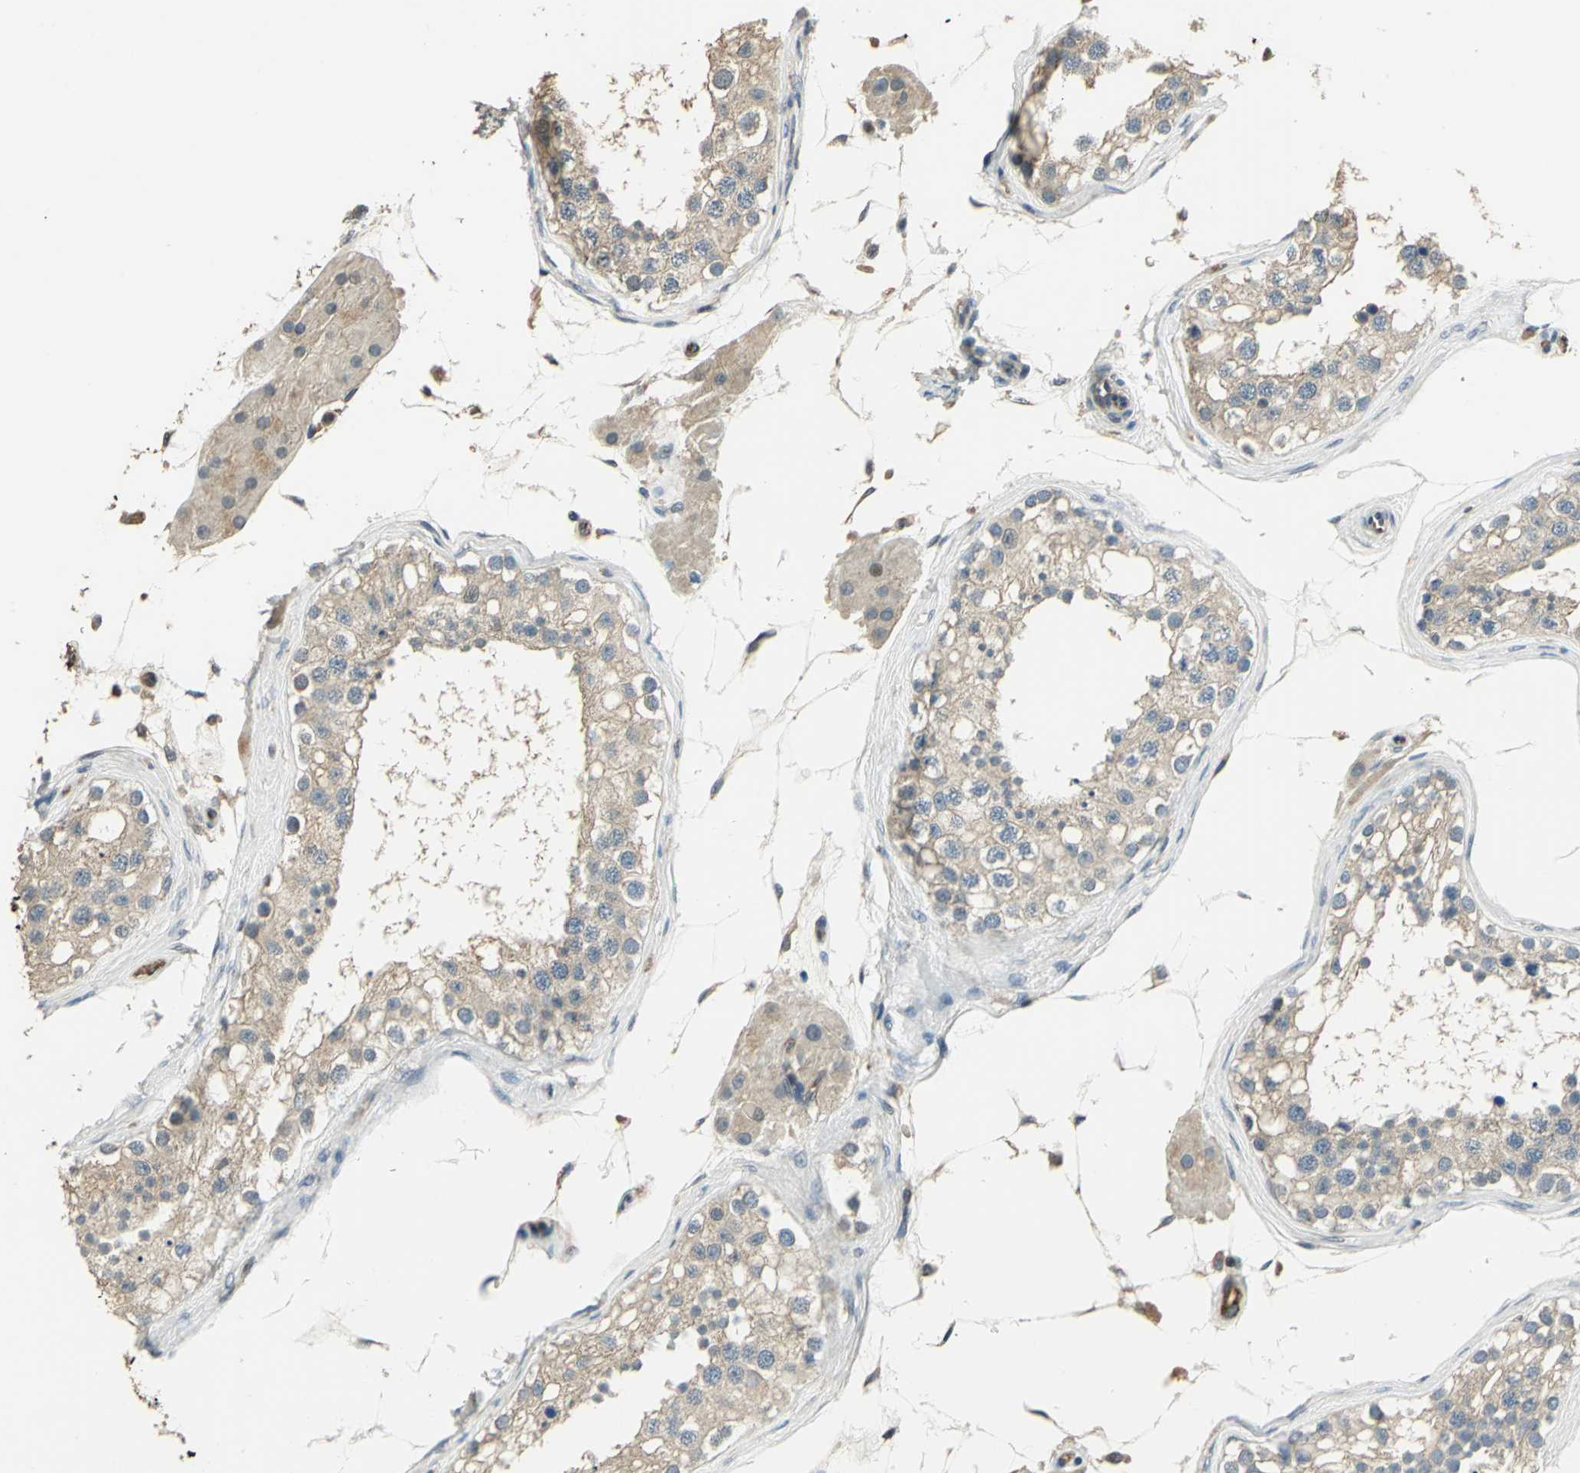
{"staining": {"intensity": "weak", "quantity": ">75%", "location": "cytoplasmic/membranous"}, "tissue": "testis", "cell_type": "Cells in seminiferous ducts", "image_type": "normal", "snomed": [{"axis": "morphology", "description": "Normal tissue, NOS"}, {"axis": "topography", "description": "Testis"}], "caption": "Immunohistochemistry (IHC) of normal testis exhibits low levels of weak cytoplasmic/membranous positivity in about >75% of cells in seminiferous ducts.", "gene": "RAPGEF1", "patient": {"sex": "male", "age": 68}}